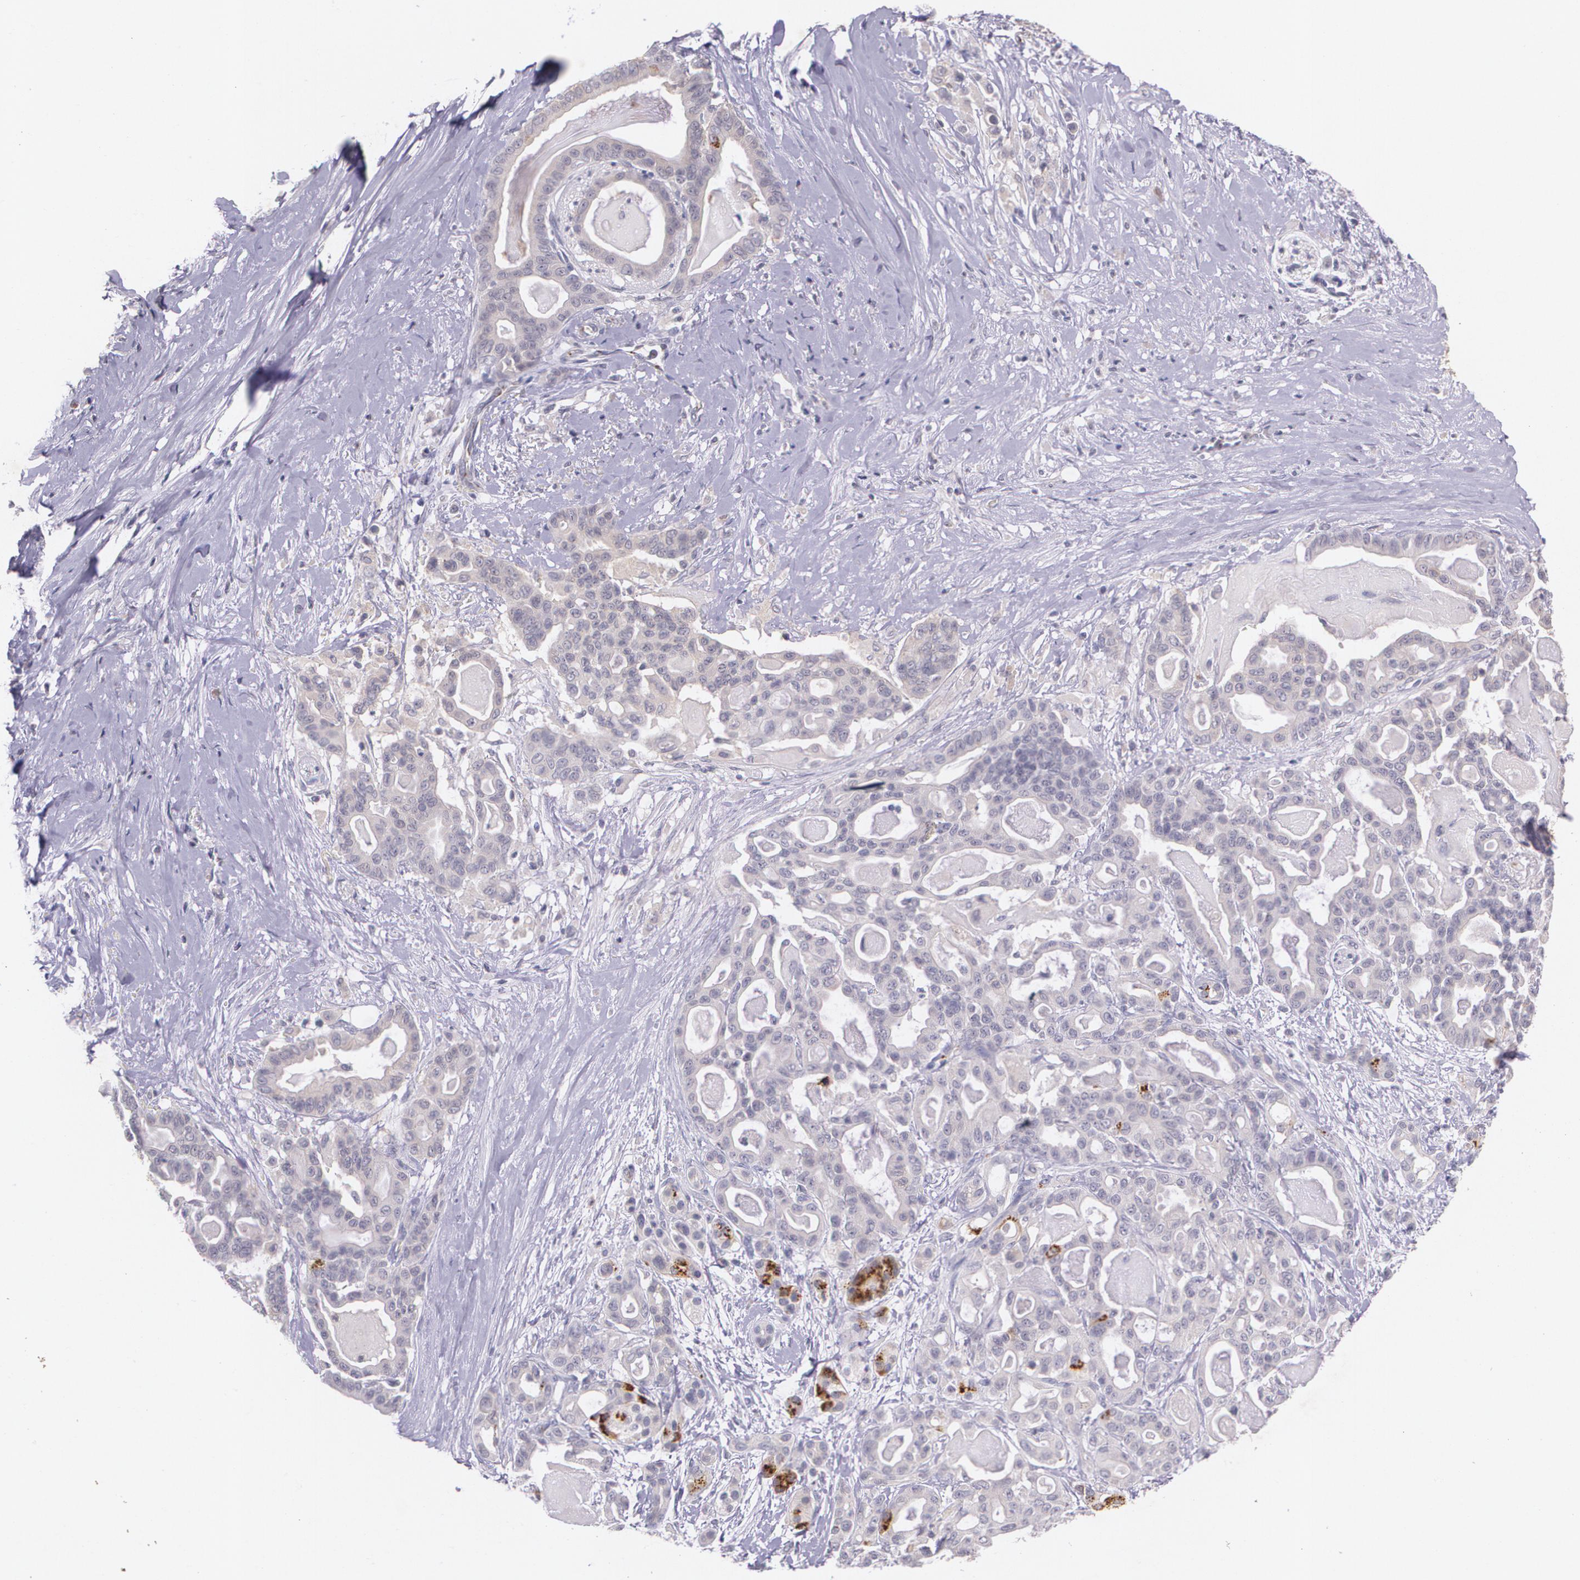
{"staining": {"intensity": "strong", "quantity": "<25%", "location": "cytoplasmic/membranous"}, "tissue": "pancreatic cancer", "cell_type": "Tumor cells", "image_type": "cancer", "snomed": [{"axis": "morphology", "description": "Adenocarcinoma, NOS"}, {"axis": "topography", "description": "Pancreas"}], "caption": "IHC (DAB) staining of pancreatic cancer shows strong cytoplasmic/membranous protein expression in about <25% of tumor cells.", "gene": "TM4SF1", "patient": {"sex": "male", "age": 63}}